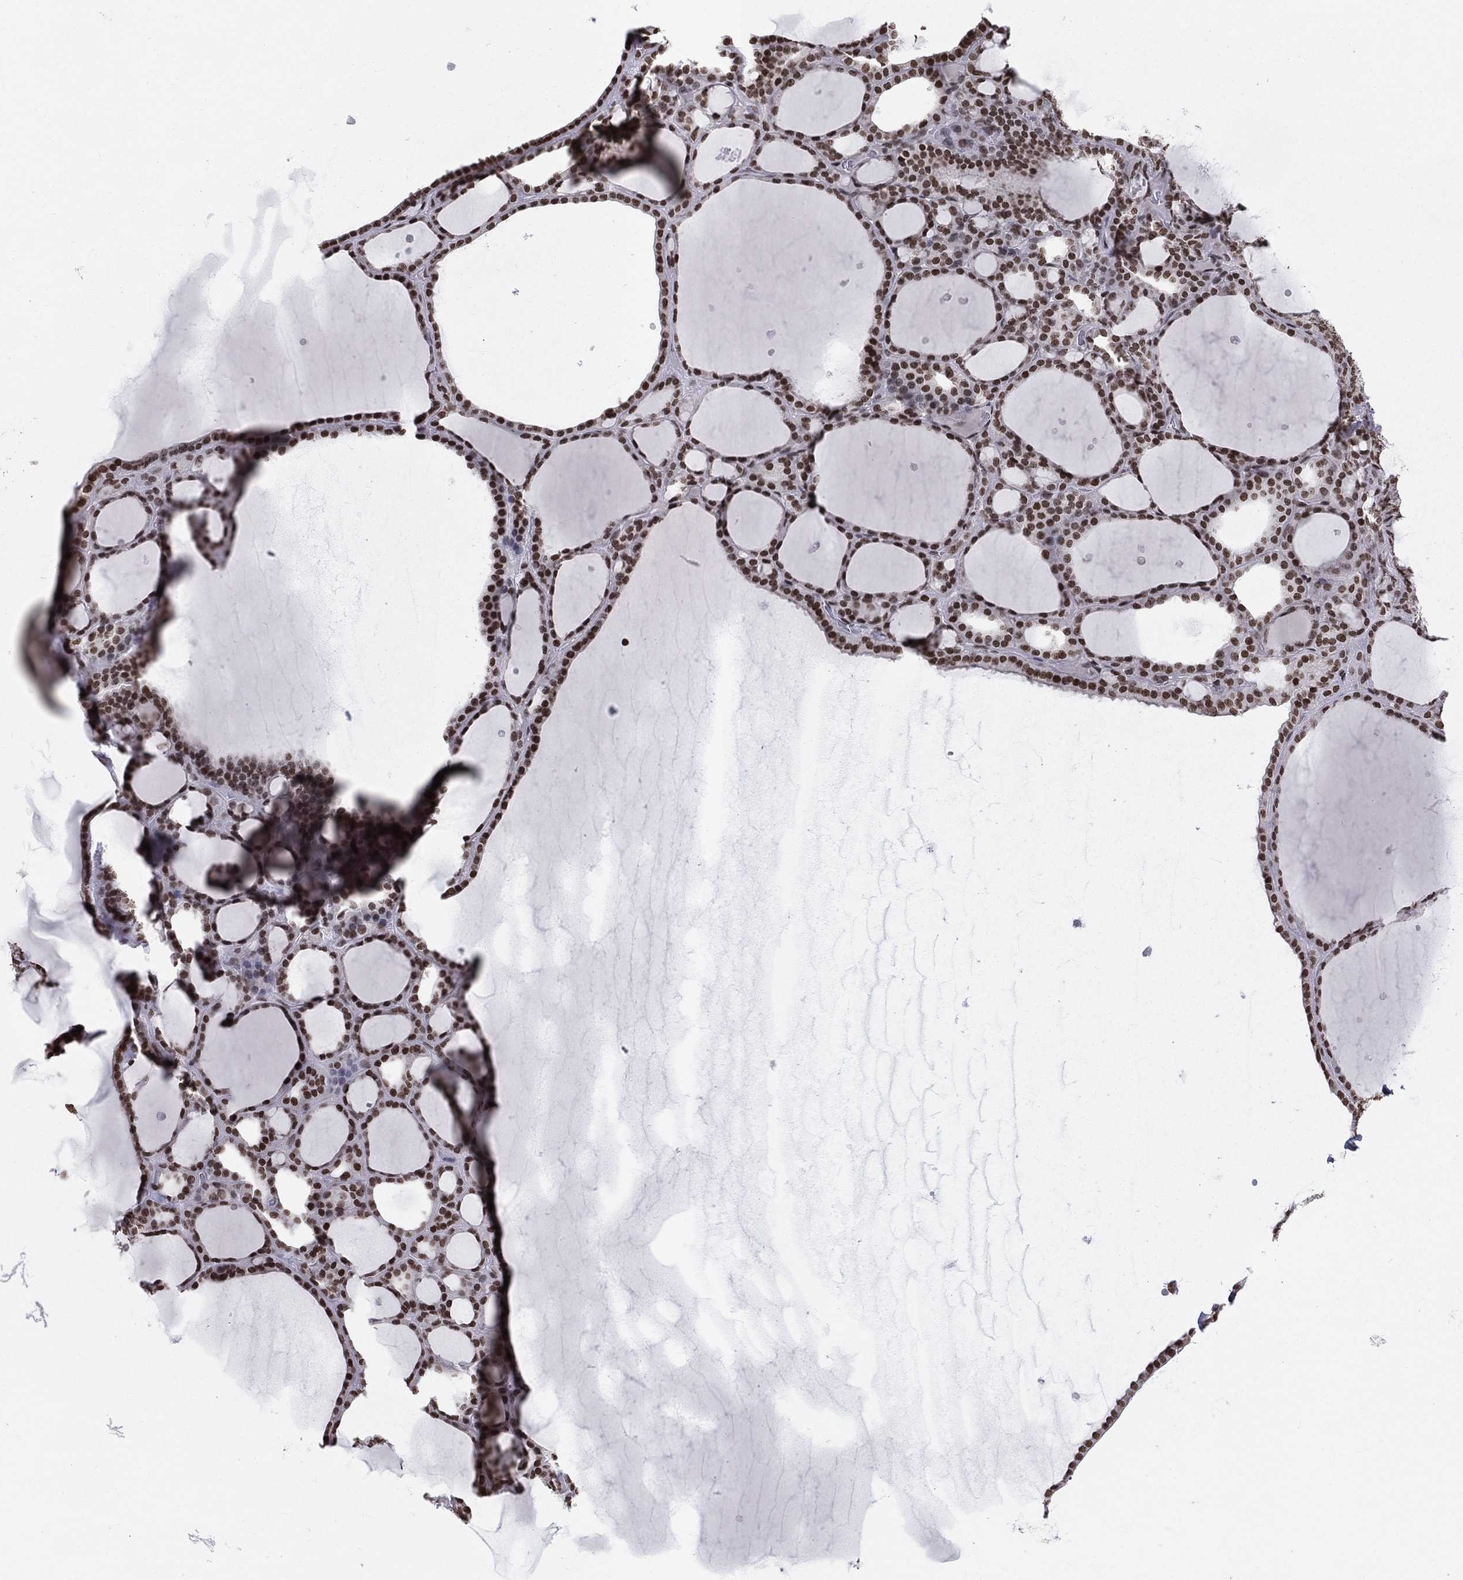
{"staining": {"intensity": "strong", "quantity": ">75%", "location": "nuclear"}, "tissue": "thyroid gland", "cell_type": "Glandular cells", "image_type": "normal", "snomed": [{"axis": "morphology", "description": "Normal tissue, NOS"}, {"axis": "topography", "description": "Thyroid gland"}], "caption": "Protein expression analysis of normal human thyroid gland reveals strong nuclear expression in approximately >75% of glandular cells. Using DAB (3,3'-diaminobenzidine) (brown) and hematoxylin (blue) stains, captured at high magnification using brightfield microscopy.", "gene": "RFX7", "patient": {"sex": "male", "age": 63}}